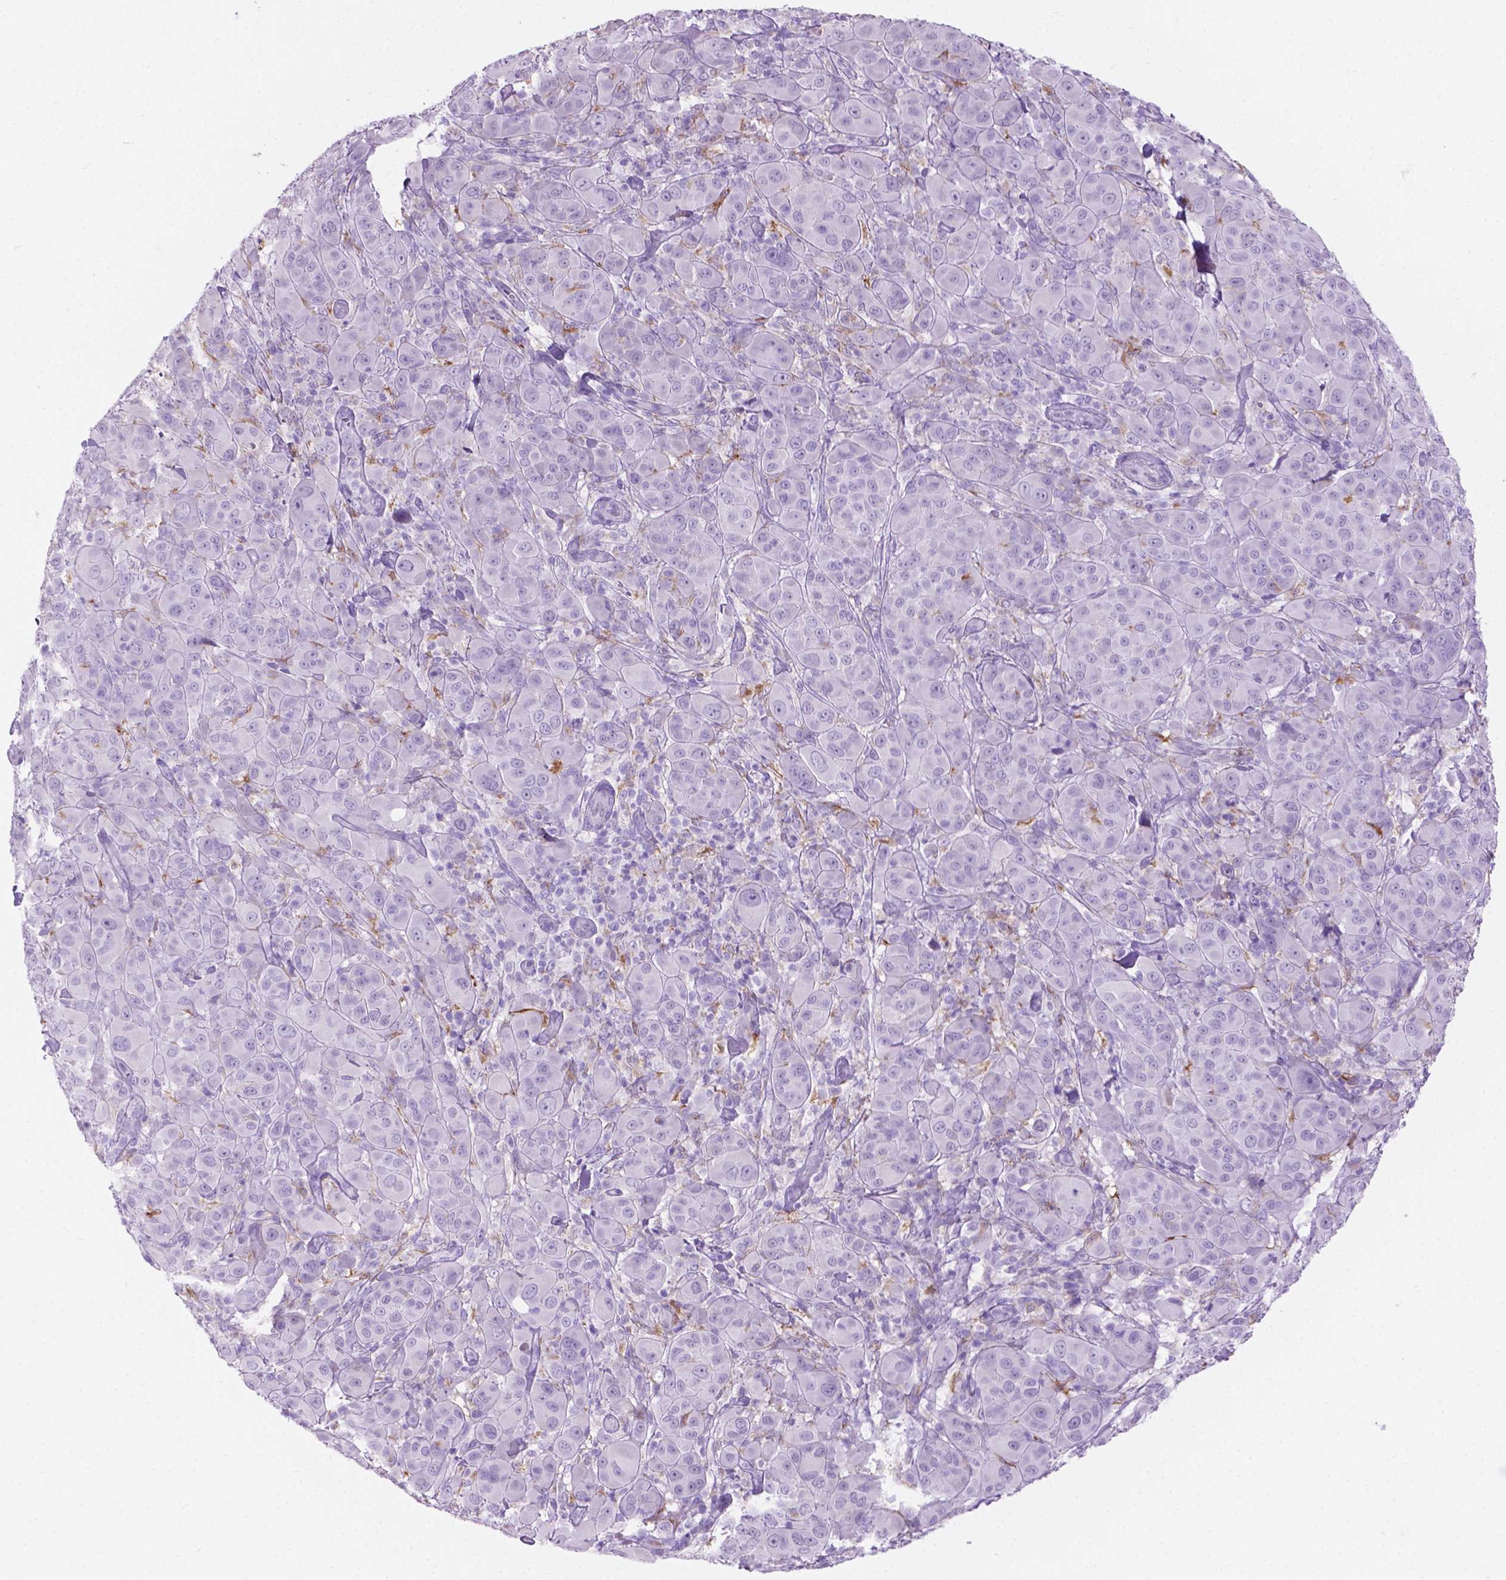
{"staining": {"intensity": "negative", "quantity": "none", "location": "none"}, "tissue": "melanoma", "cell_type": "Tumor cells", "image_type": "cancer", "snomed": [{"axis": "morphology", "description": "Malignant melanoma, NOS"}, {"axis": "topography", "description": "Skin"}], "caption": "DAB immunohistochemical staining of human melanoma shows no significant expression in tumor cells. (DAB IHC, high magnification).", "gene": "GRIN2B", "patient": {"sex": "female", "age": 87}}